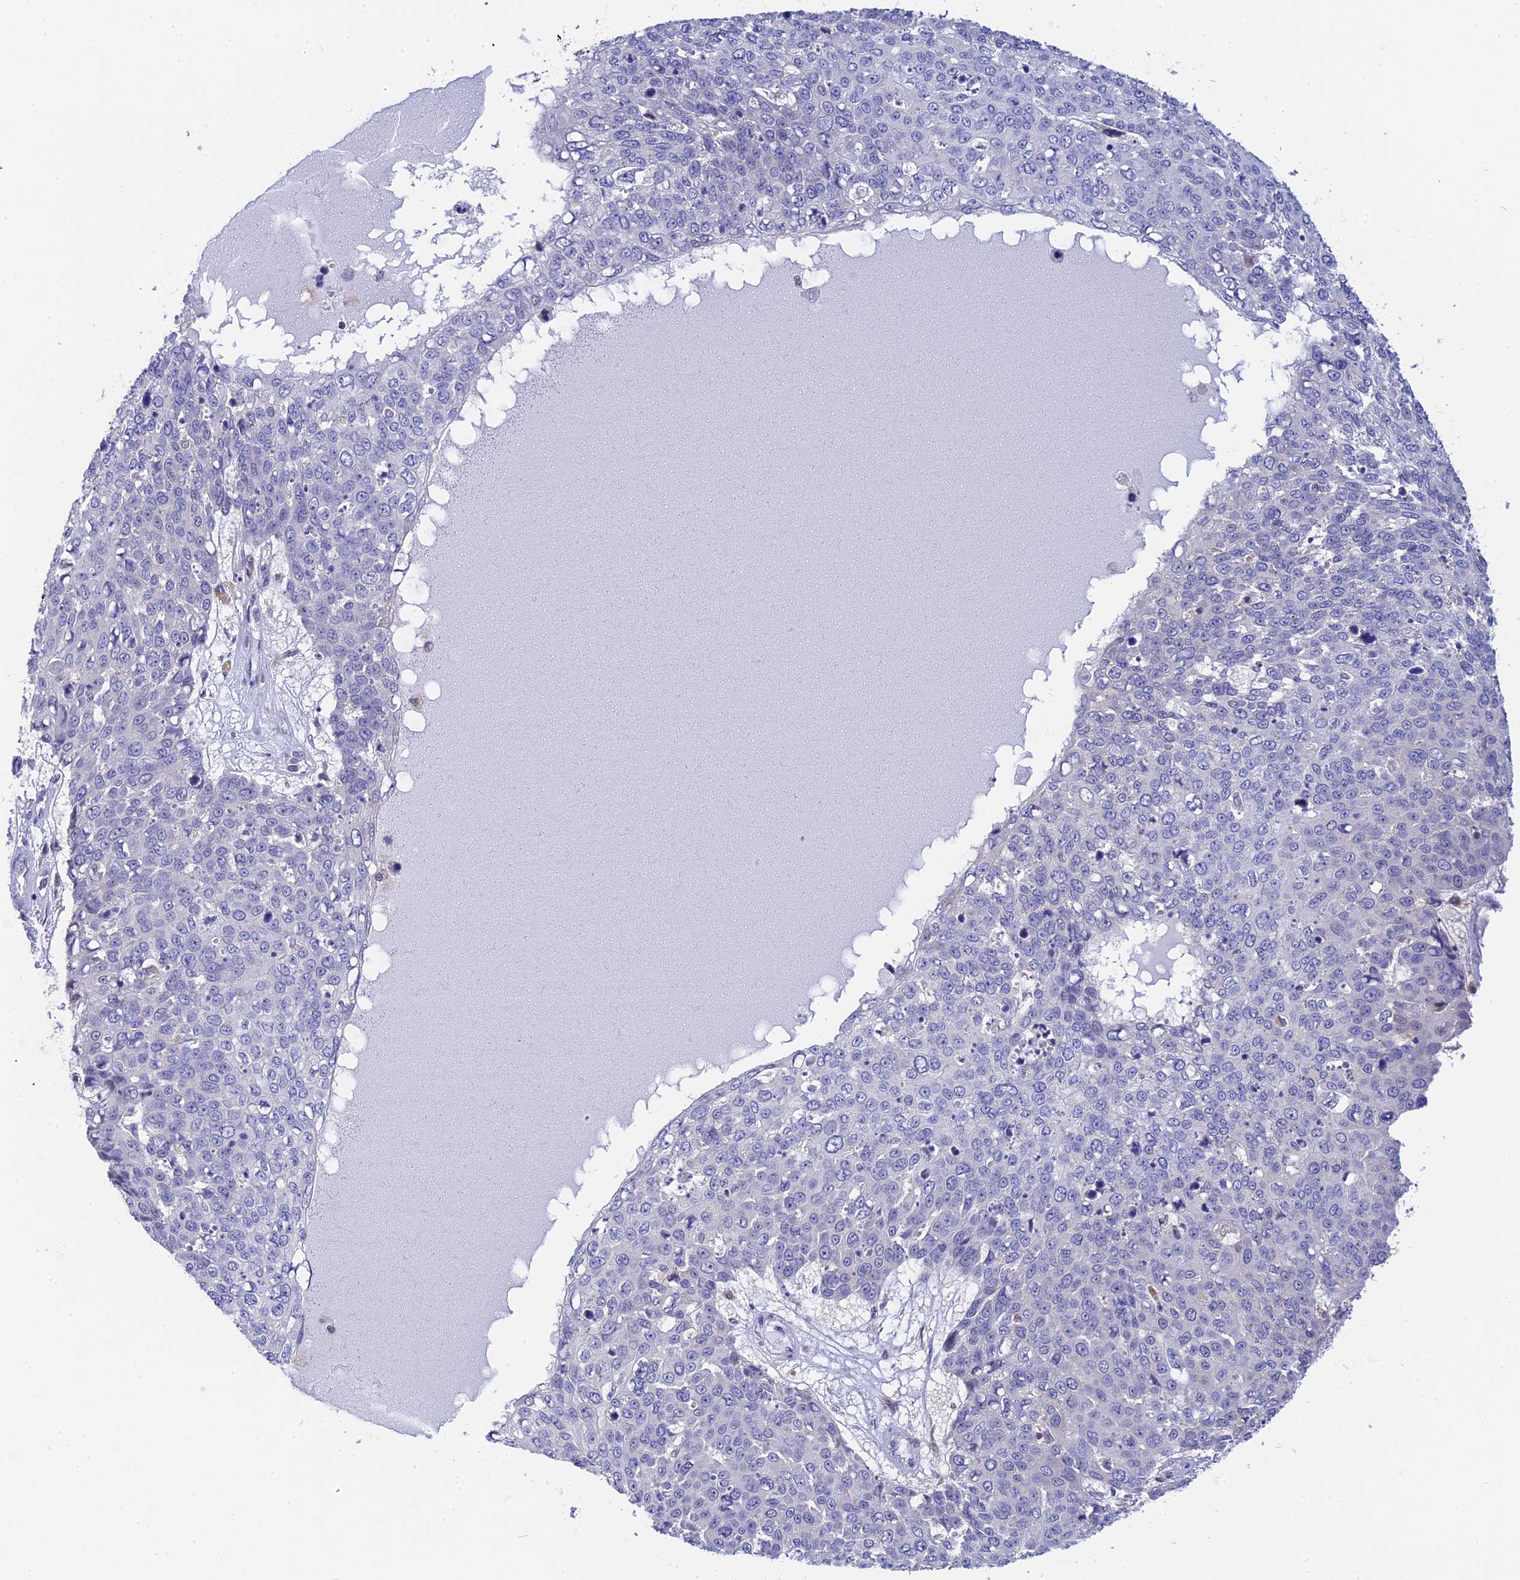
{"staining": {"intensity": "negative", "quantity": "none", "location": "none"}, "tissue": "skin cancer", "cell_type": "Tumor cells", "image_type": "cancer", "snomed": [{"axis": "morphology", "description": "Squamous cell carcinoma, NOS"}, {"axis": "topography", "description": "Skin"}], "caption": "Immunohistochemistry (IHC) image of neoplastic tissue: human skin cancer stained with DAB (3,3'-diaminobenzidine) displays no significant protein positivity in tumor cells. (DAB IHC, high magnification).", "gene": "KCTD14", "patient": {"sex": "male", "age": 71}}